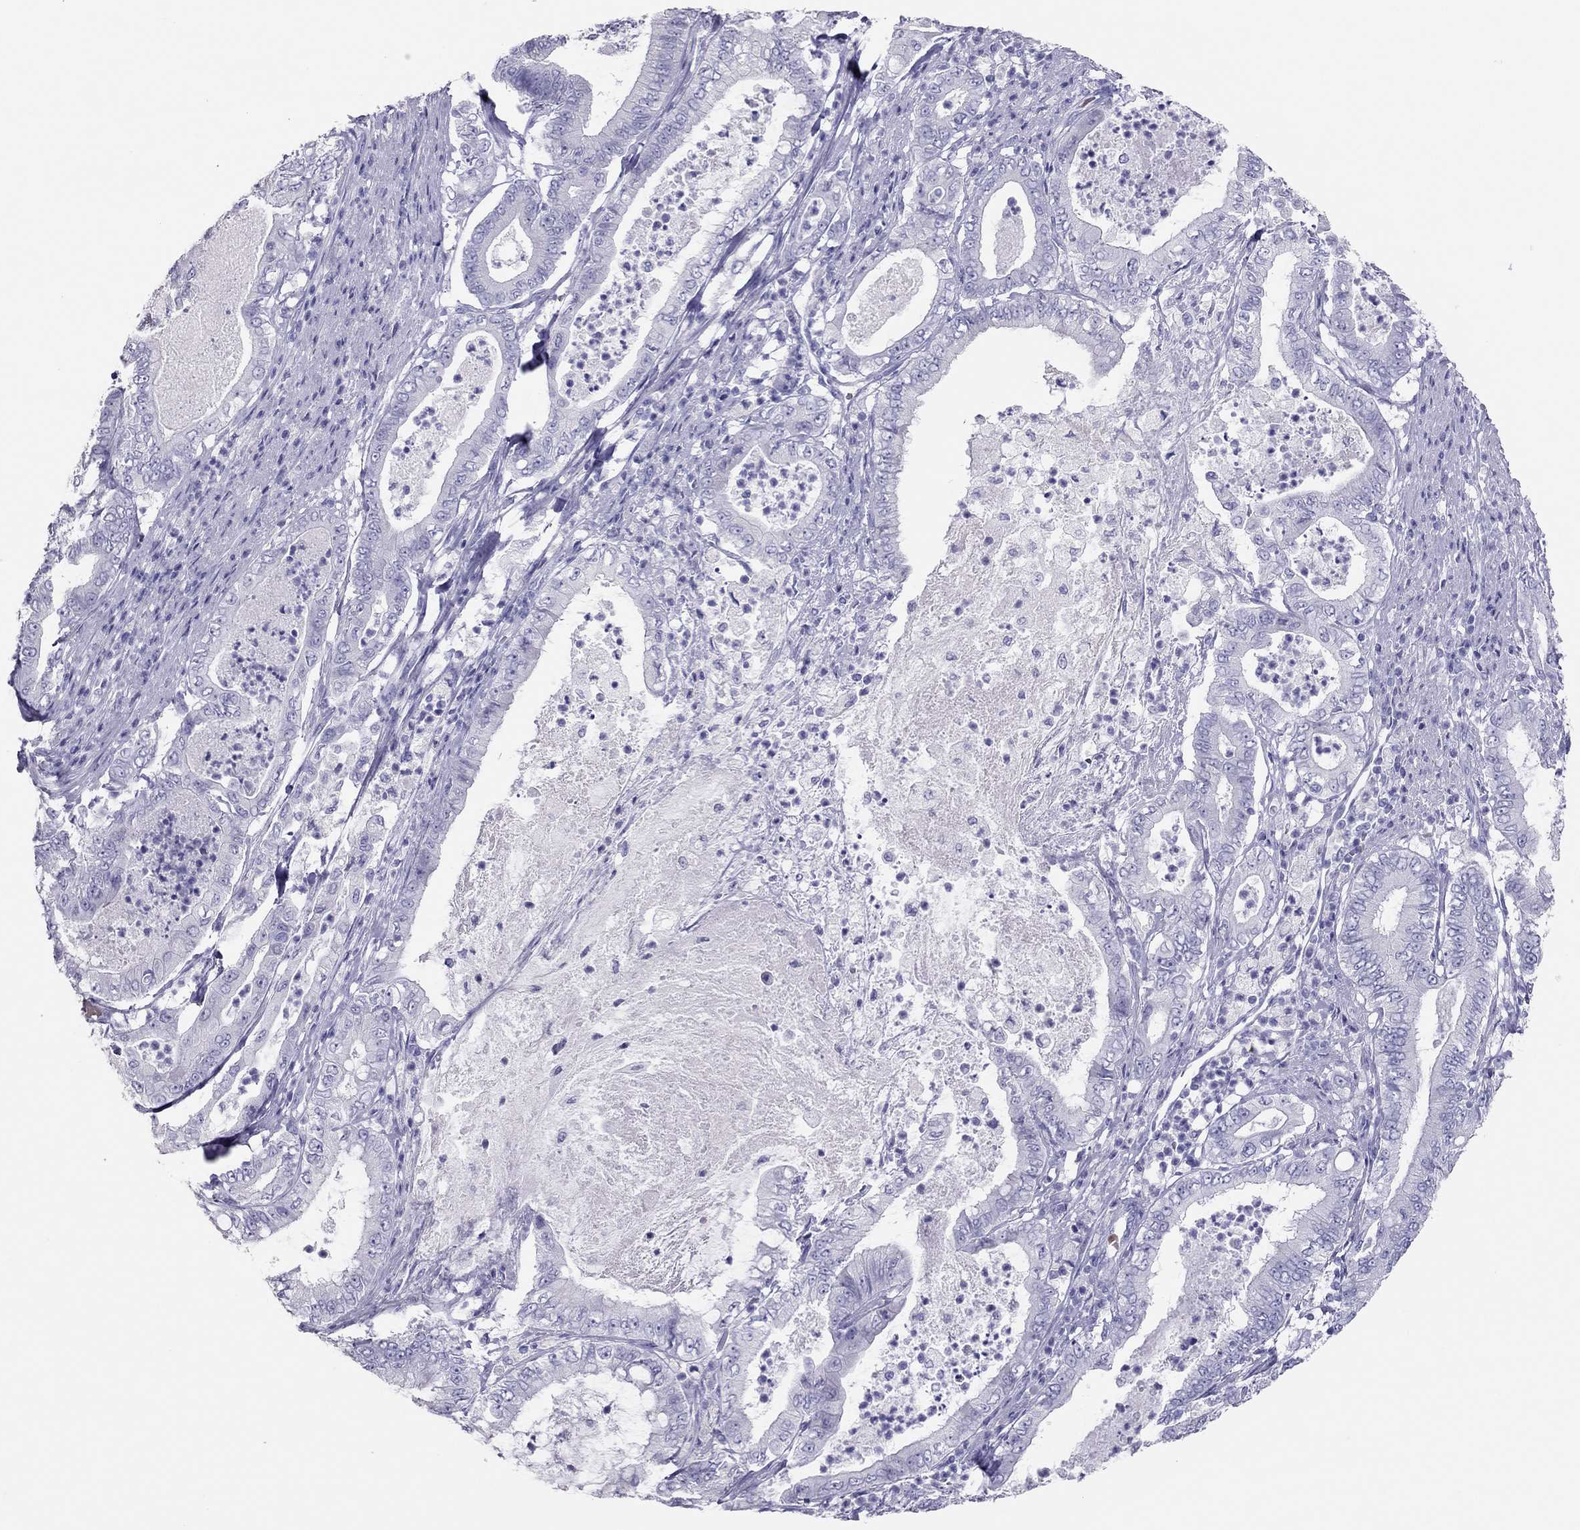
{"staining": {"intensity": "negative", "quantity": "none", "location": "none"}, "tissue": "pancreatic cancer", "cell_type": "Tumor cells", "image_type": "cancer", "snomed": [{"axis": "morphology", "description": "Adenocarcinoma, NOS"}, {"axis": "topography", "description": "Pancreas"}], "caption": "High power microscopy photomicrograph of an IHC histopathology image of pancreatic adenocarcinoma, revealing no significant positivity in tumor cells. (DAB IHC with hematoxylin counter stain).", "gene": "TSHB", "patient": {"sex": "male", "age": 71}}